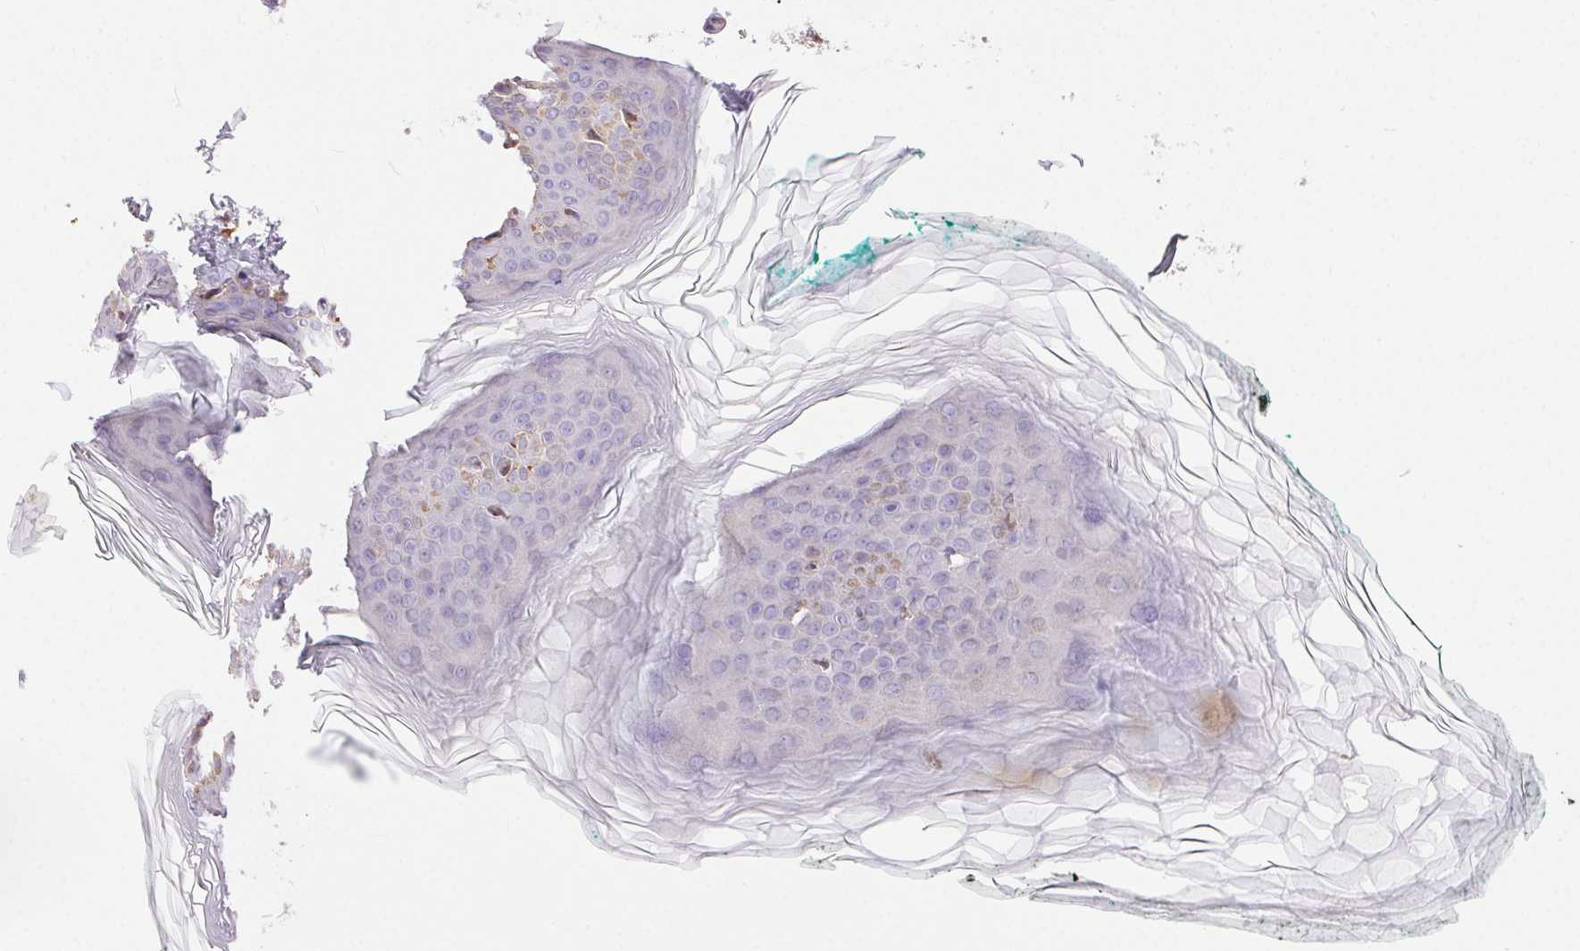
{"staining": {"intensity": "negative", "quantity": "none", "location": "none"}, "tissue": "skin", "cell_type": "Fibroblasts", "image_type": "normal", "snomed": [{"axis": "morphology", "description": "Normal tissue, NOS"}, {"axis": "topography", "description": "Skin"}, {"axis": "topography", "description": "Peripheral nerve tissue"}], "caption": "DAB (3,3'-diaminobenzidine) immunohistochemical staining of normal human skin displays no significant staining in fibroblasts. The staining is performed using DAB brown chromogen with nuclei counter-stained in using hematoxylin.", "gene": "SNX31", "patient": {"sex": "female", "age": 45}}